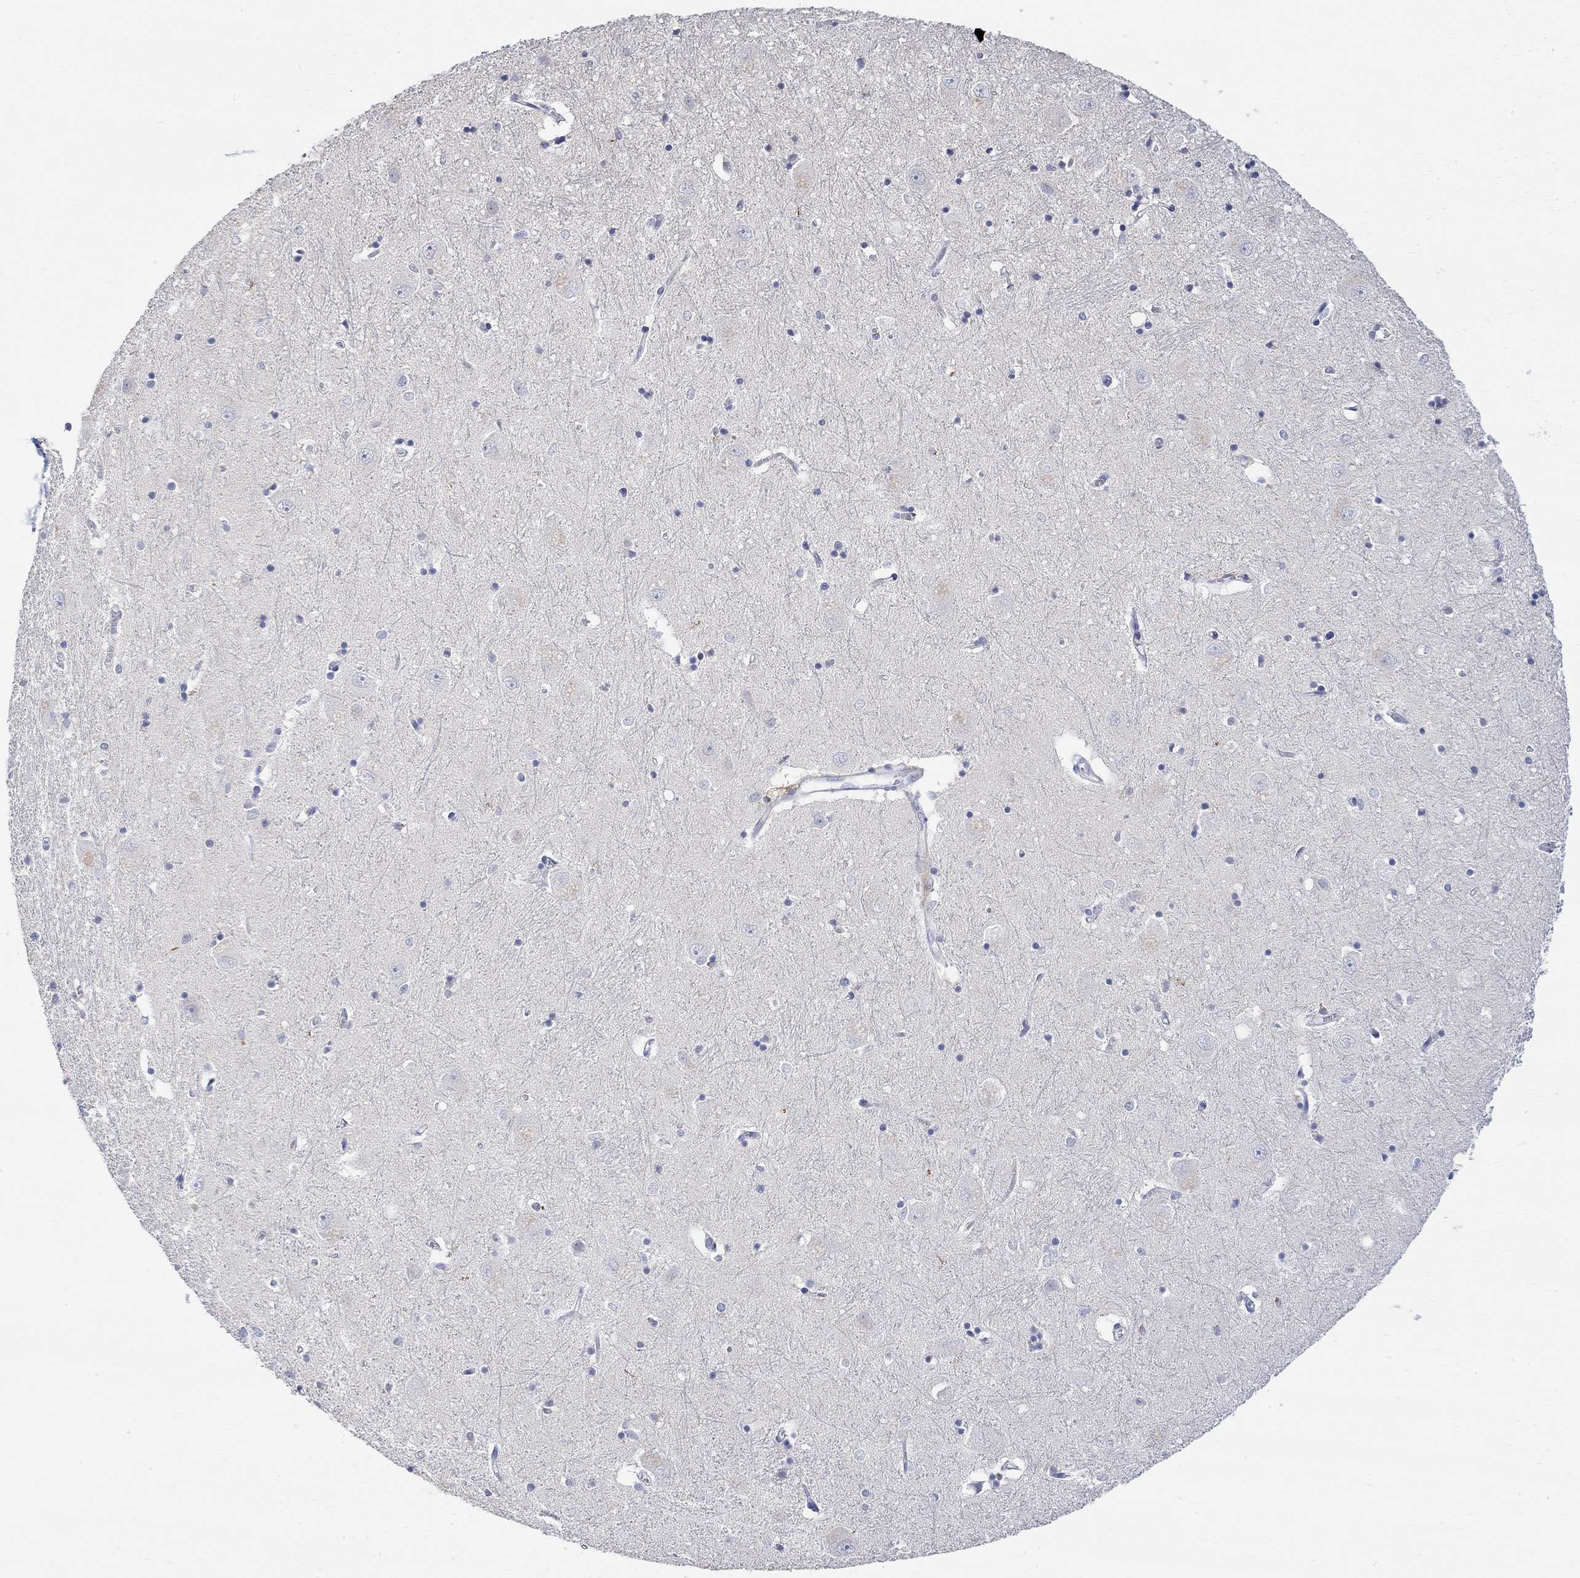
{"staining": {"intensity": "negative", "quantity": "none", "location": "none"}, "tissue": "caudate", "cell_type": "Glial cells", "image_type": "normal", "snomed": [{"axis": "morphology", "description": "Normal tissue, NOS"}, {"axis": "topography", "description": "Lateral ventricle wall"}], "caption": "The IHC micrograph has no significant expression in glial cells of caudate.", "gene": "FNDC5", "patient": {"sex": "male", "age": 54}}